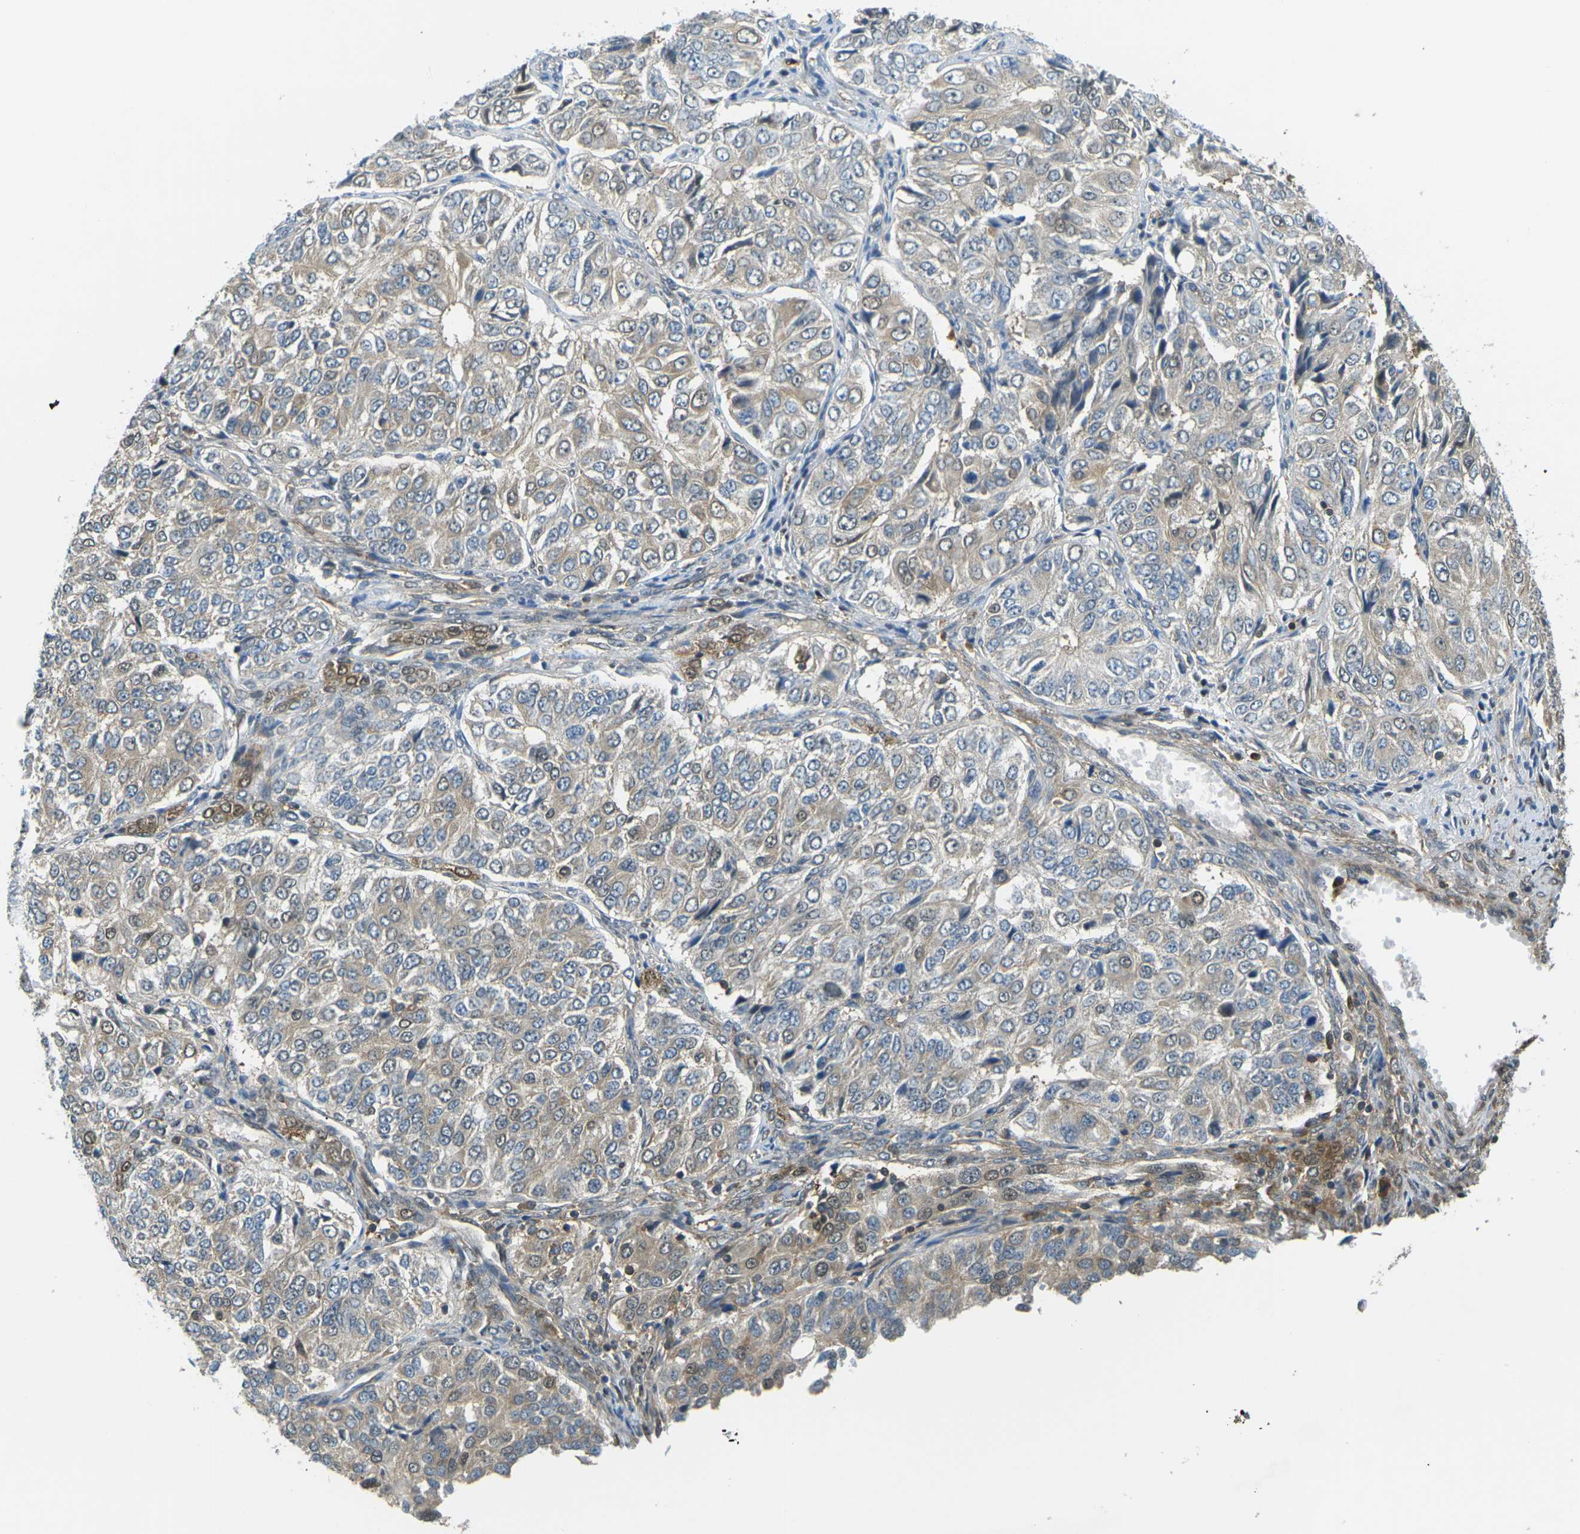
{"staining": {"intensity": "weak", "quantity": ">75%", "location": "cytoplasmic/membranous,nuclear"}, "tissue": "ovarian cancer", "cell_type": "Tumor cells", "image_type": "cancer", "snomed": [{"axis": "morphology", "description": "Carcinoma, endometroid"}, {"axis": "topography", "description": "Ovary"}], "caption": "A brown stain shows weak cytoplasmic/membranous and nuclear staining of a protein in human ovarian cancer (endometroid carcinoma) tumor cells. (DAB (3,3'-diaminobenzidine) IHC, brown staining for protein, blue staining for nuclei).", "gene": "PIEZO2", "patient": {"sex": "female", "age": 51}}